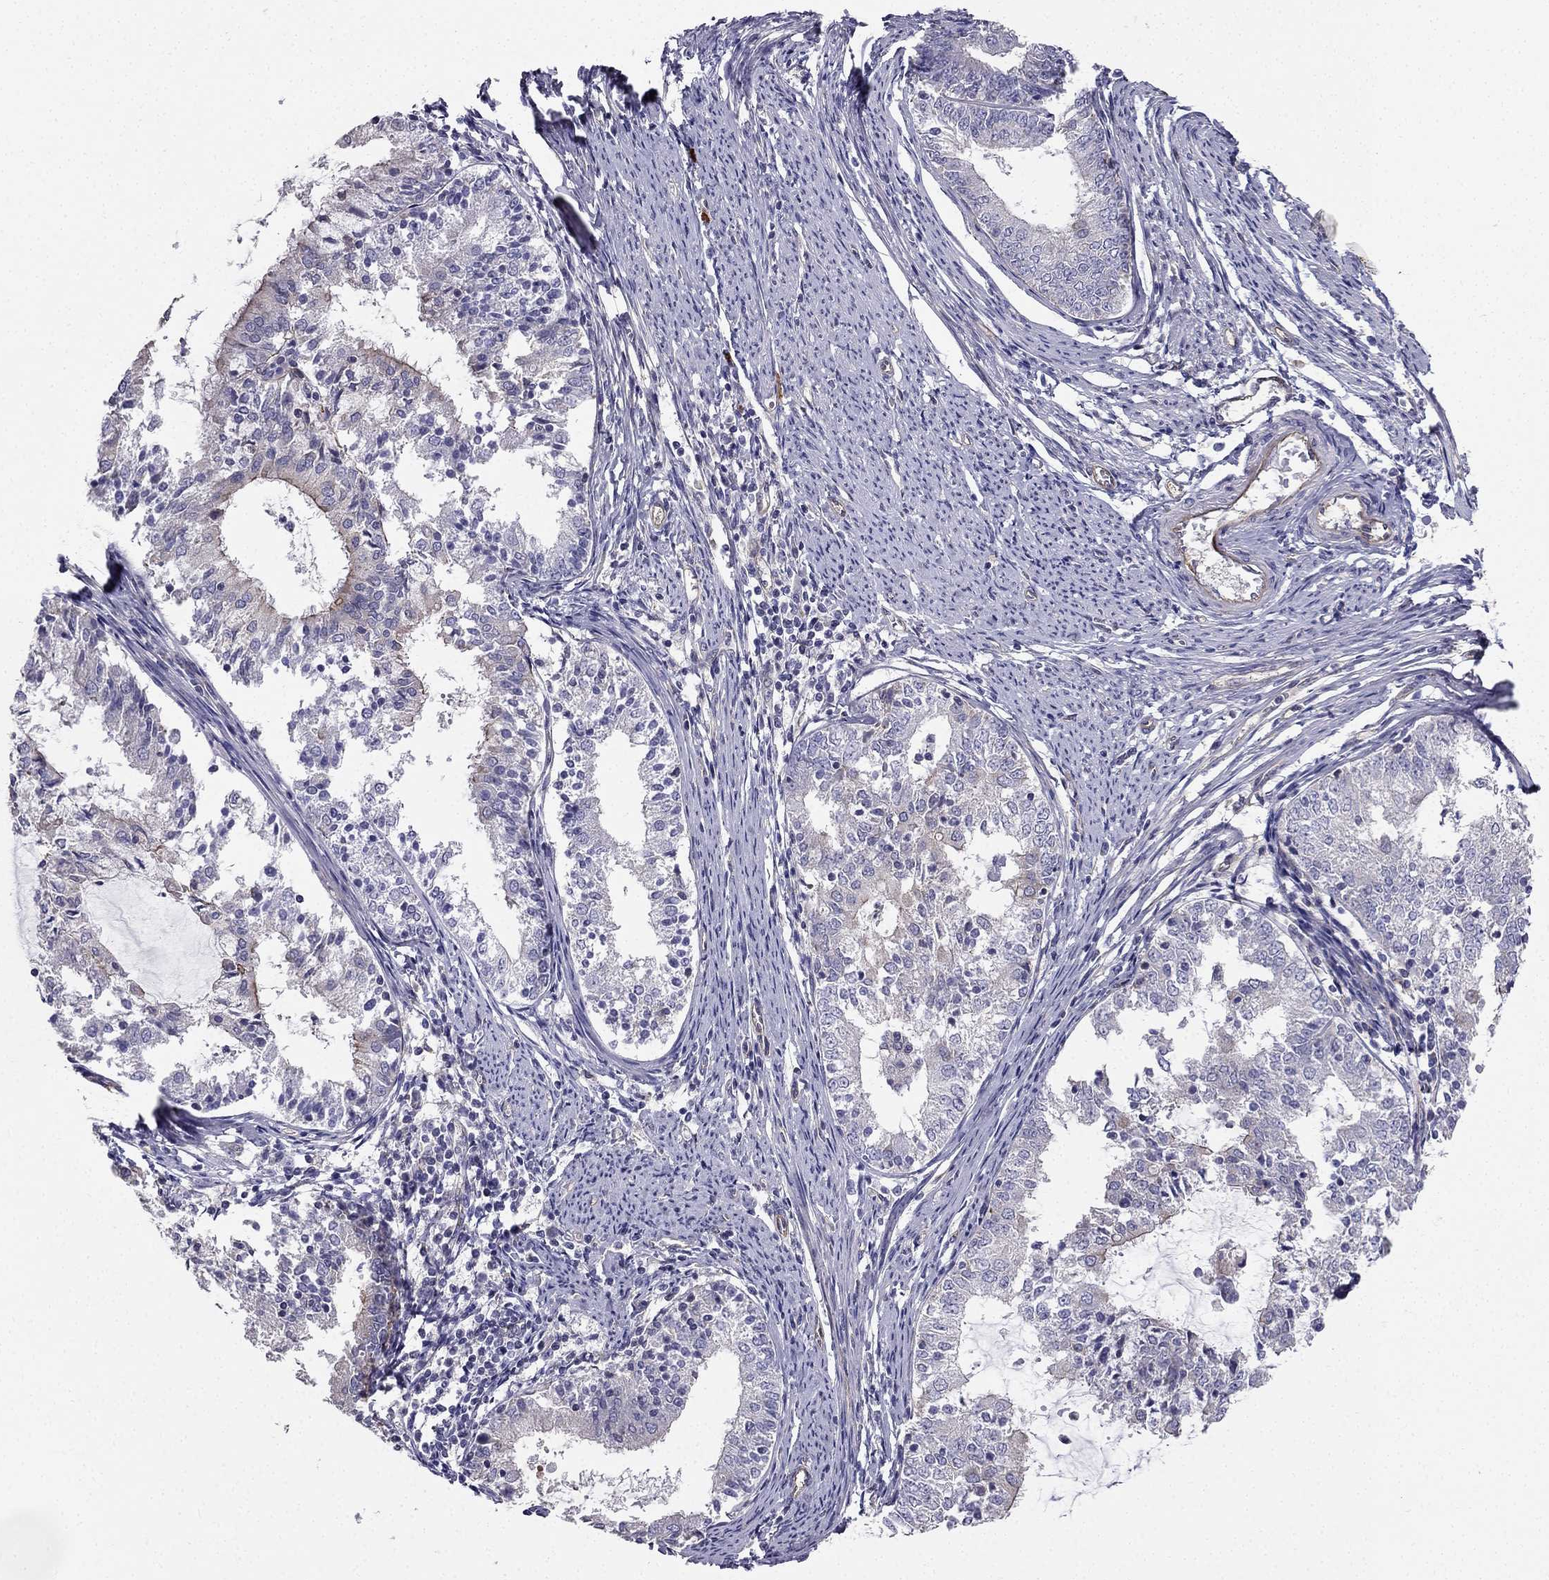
{"staining": {"intensity": "moderate", "quantity": "<25%", "location": "cytoplasmic/membranous"}, "tissue": "endometrial cancer", "cell_type": "Tumor cells", "image_type": "cancer", "snomed": [{"axis": "morphology", "description": "Adenocarcinoma, NOS"}, {"axis": "topography", "description": "Endometrium"}], "caption": "The image exhibits a brown stain indicating the presence of a protein in the cytoplasmic/membranous of tumor cells in endometrial adenocarcinoma. (brown staining indicates protein expression, while blue staining denotes nuclei).", "gene": "ENOX1", "patient": {"sex": "female", "age": 57}}